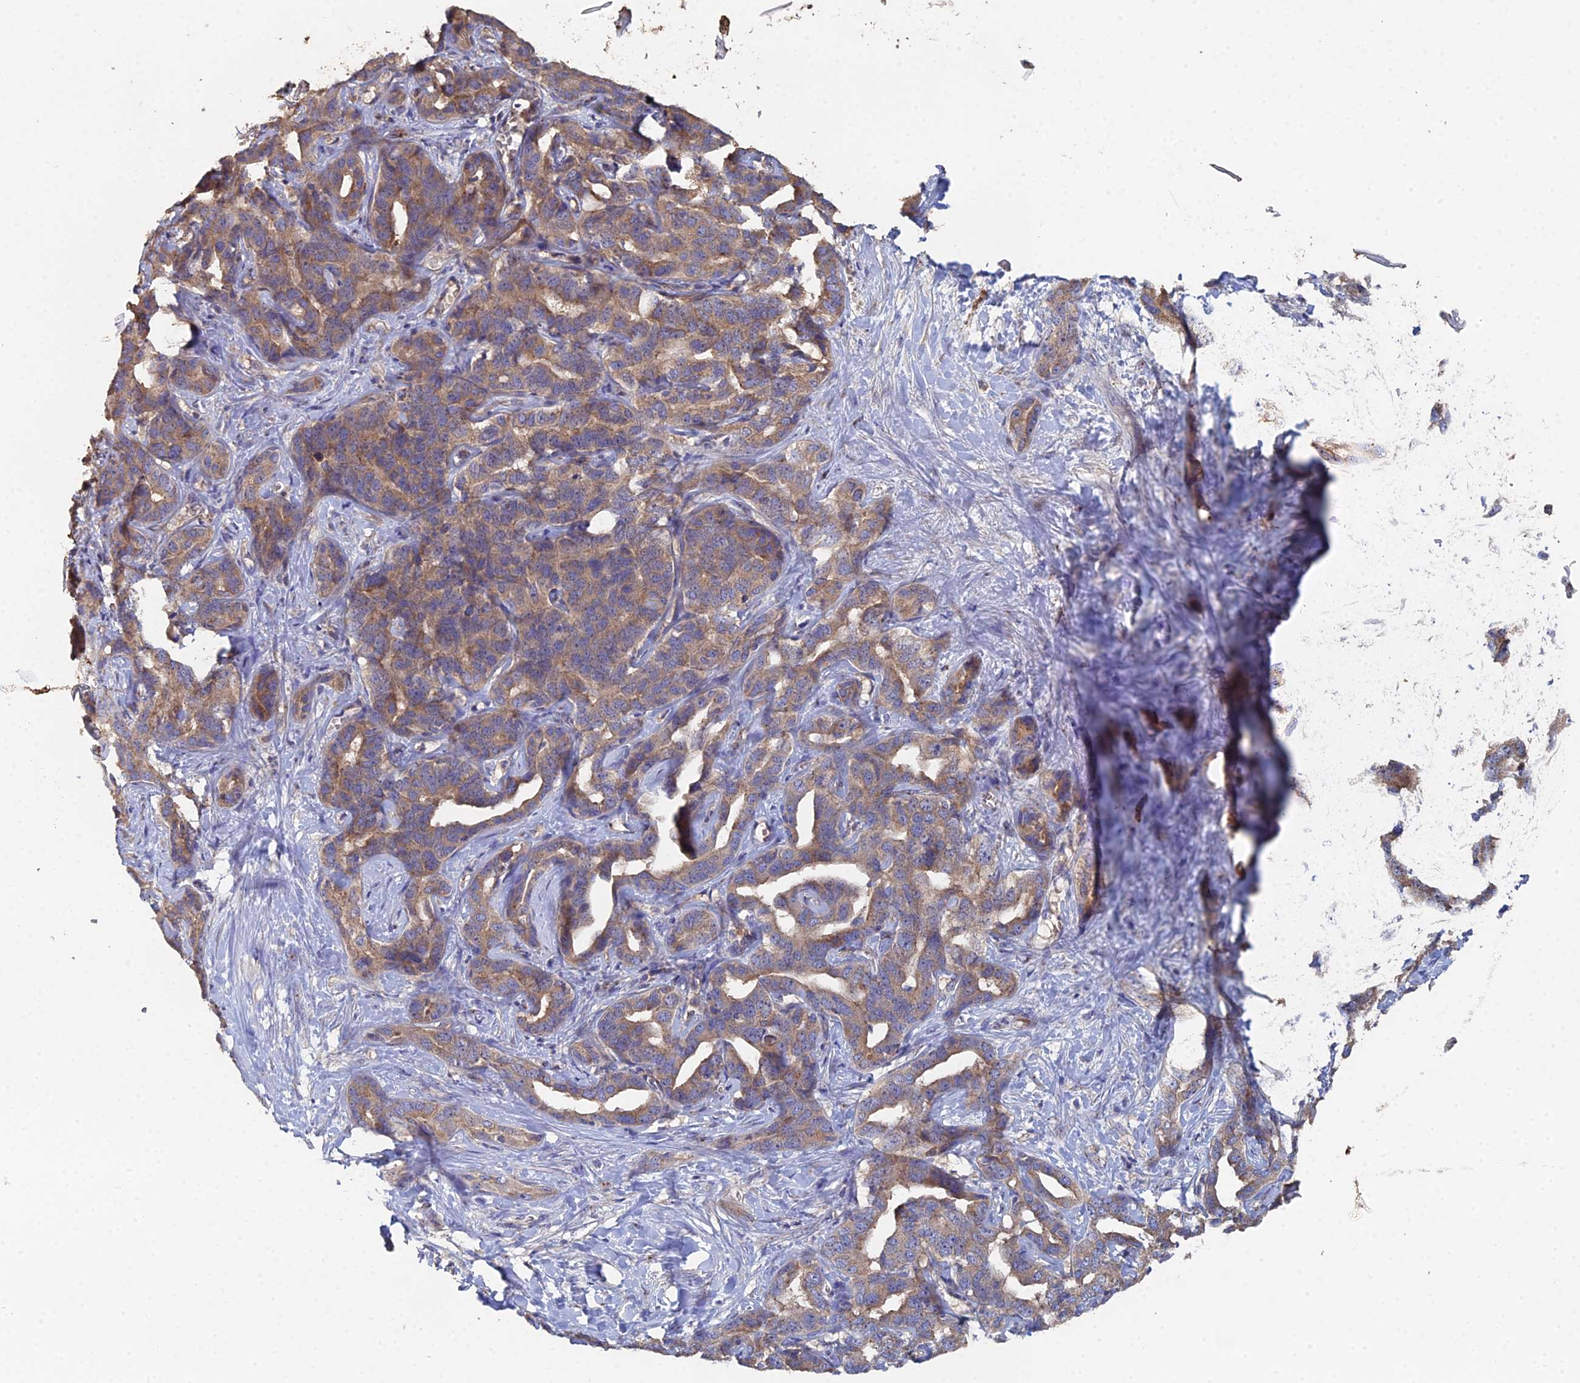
{"staining": {"intensity": "moderate", "quantity": "25%-75%", "location": "cytoplasmic/membranous"}, "tissue": "liver cancer", "cell_type": "Tumor cells", "image_type": "cancer", "snomed": [{"axis": "morphology", "description": "Cholangiocarcinoma"}, {"axis": "topography", "description": "Liver"}], "caption": "Moderate cytoplasmic/membranous positivity is appreciated in about 25%-75% of tumor cells in cholangiocarcinoma (liver).", "gene": "SPANXN4", "patient": {"sex": "male", "age": 59}}